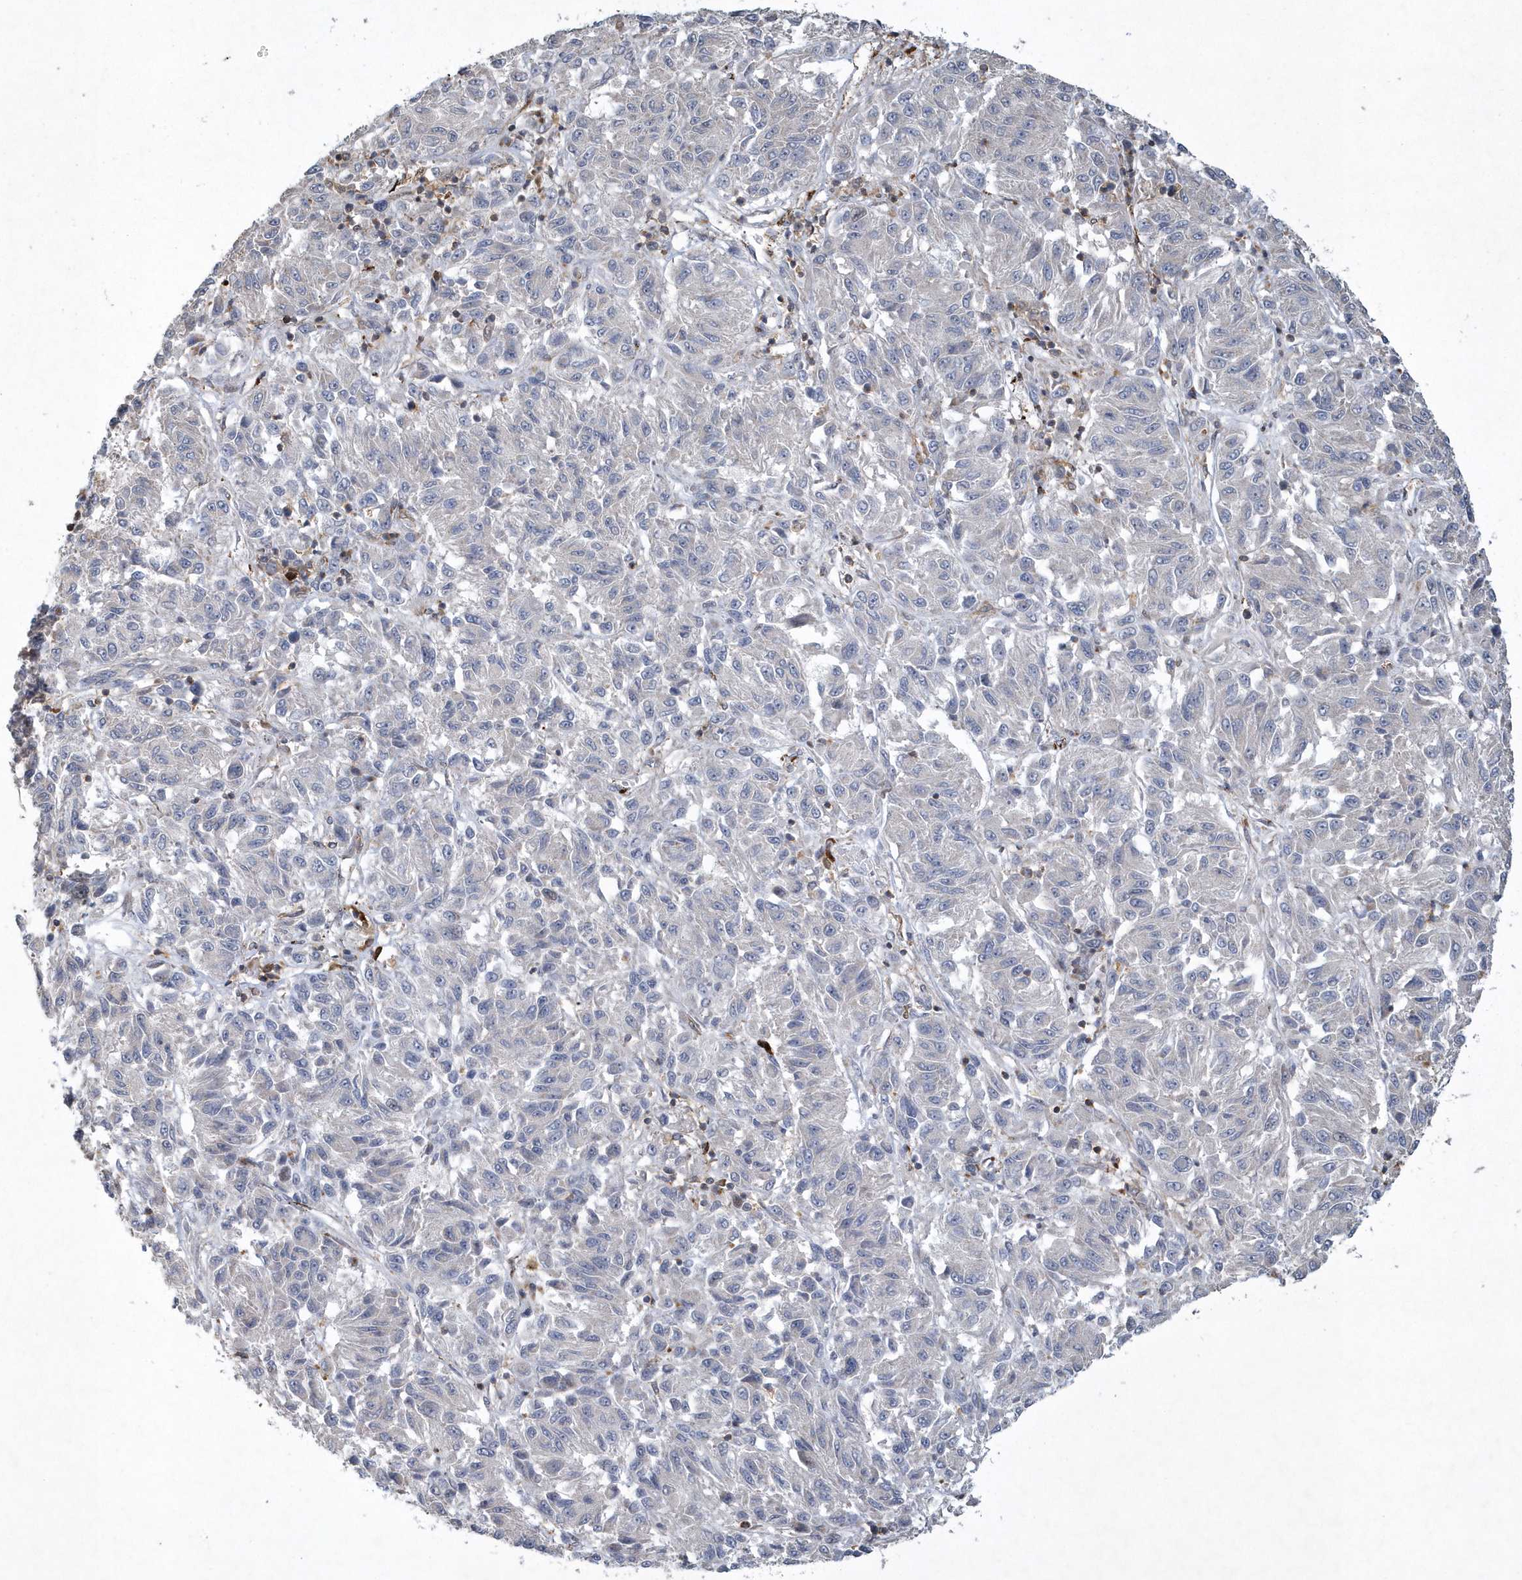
{"staining": {"intensity": "negative", "quantity": "none", "location": "none"}, "tissue": "melanoma", "cell_type": "Tumor cells", "image_type": "cancer", "snomed": [{"axis": "morphology", "description": "Malignant melanoma, Metastatic site"}, {"axis": "topography", "description": "Lung"}], "caption": "Tumor cells show no significant staining in melanoma. (DAB immunohistochemistry (IHC) visualized using brightfield microscopy, high magnification).", "gene": "N4BP2", "patient": {"sex": "male", "age": 64}}